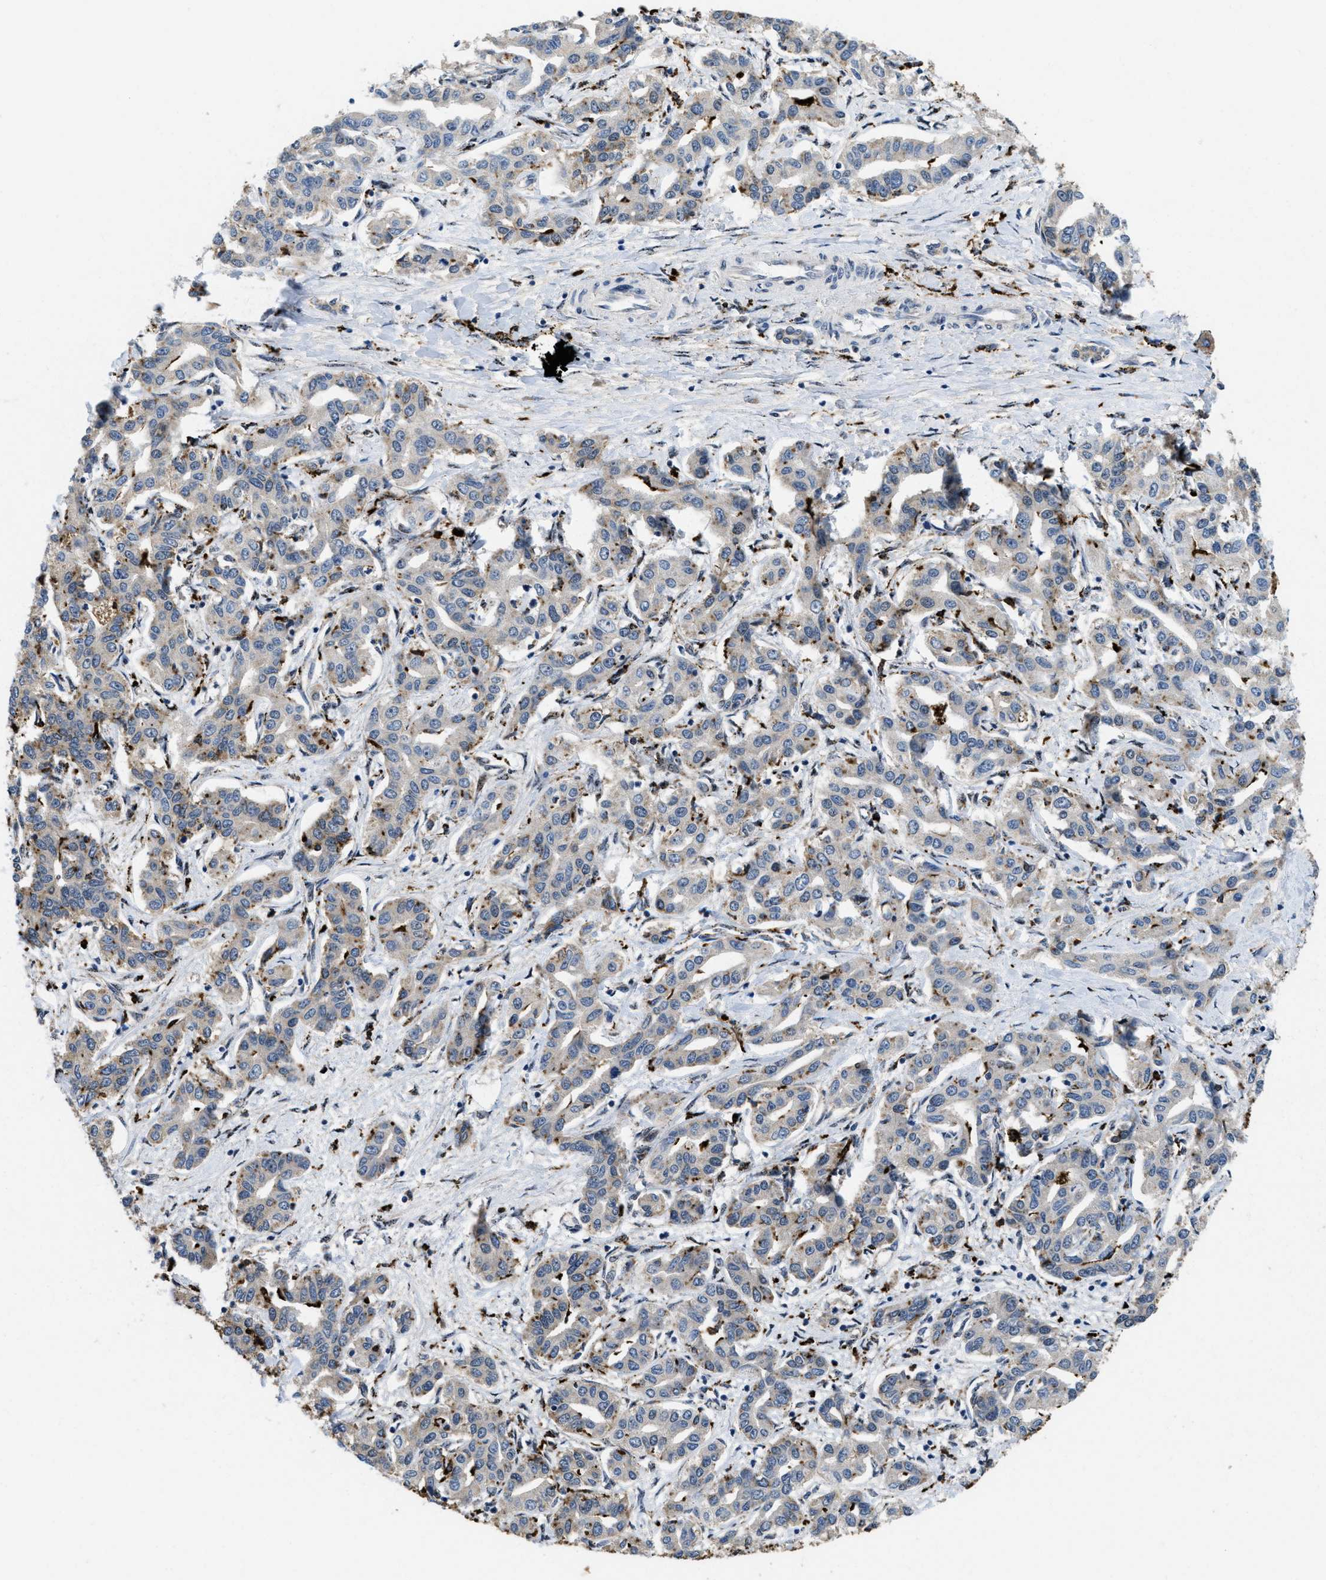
{"staining": {"intensity": "weak", "quantity": "<25%", "location": "cytoplasmic/membranous"}, "tissue": "liver cancer", "cell_type": "Tumor cells", "image_type": "cancer", "snomed": [{"axis": "morphology", "description": "Cholangiocarcinoma"}, {"axis": "topography", "description": "Liver"}], "caption": "Immunohistochemistry of cholangiocarcinoma (liver) shows no expression in tumor cells.", "gene": "BMPR2", "patient": {"sex": "male", "age": 59}}